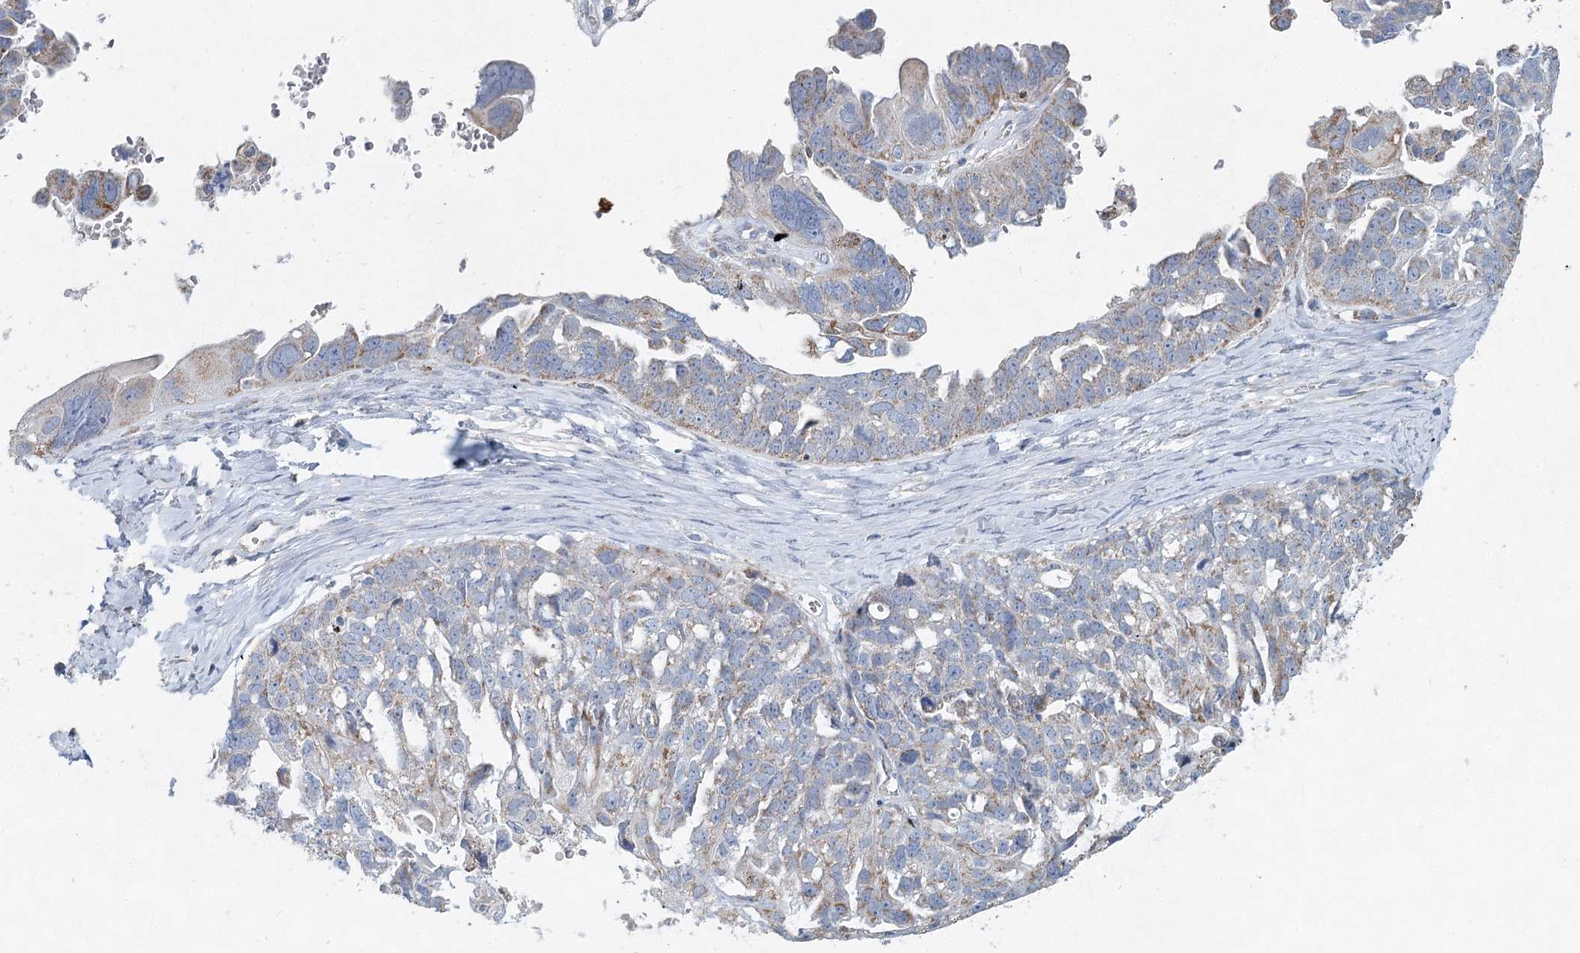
{"staining": {"intensity": "weak", "quantity": "<25%", "location": "cytoplasmic/membranous"}, "tissue": "ovarian cancer", "cell_type": "Tumor cells", "image_type": "cancer", "snomed": [{"axis": "morphology", "description": "Cystadenocarcinoma, serous, NOS"}, {"axis": "topography", "description": "Ovary"}], "caption": "Photomicrograph shows no significant protein staining in tumor cells of ovarian cancer. The staining is performed using DAB brown chromogen with nuclei counter-stained in using hematoxylin.", "gene": "XPO6", "patient": {"sex": "female", "age": 79}}